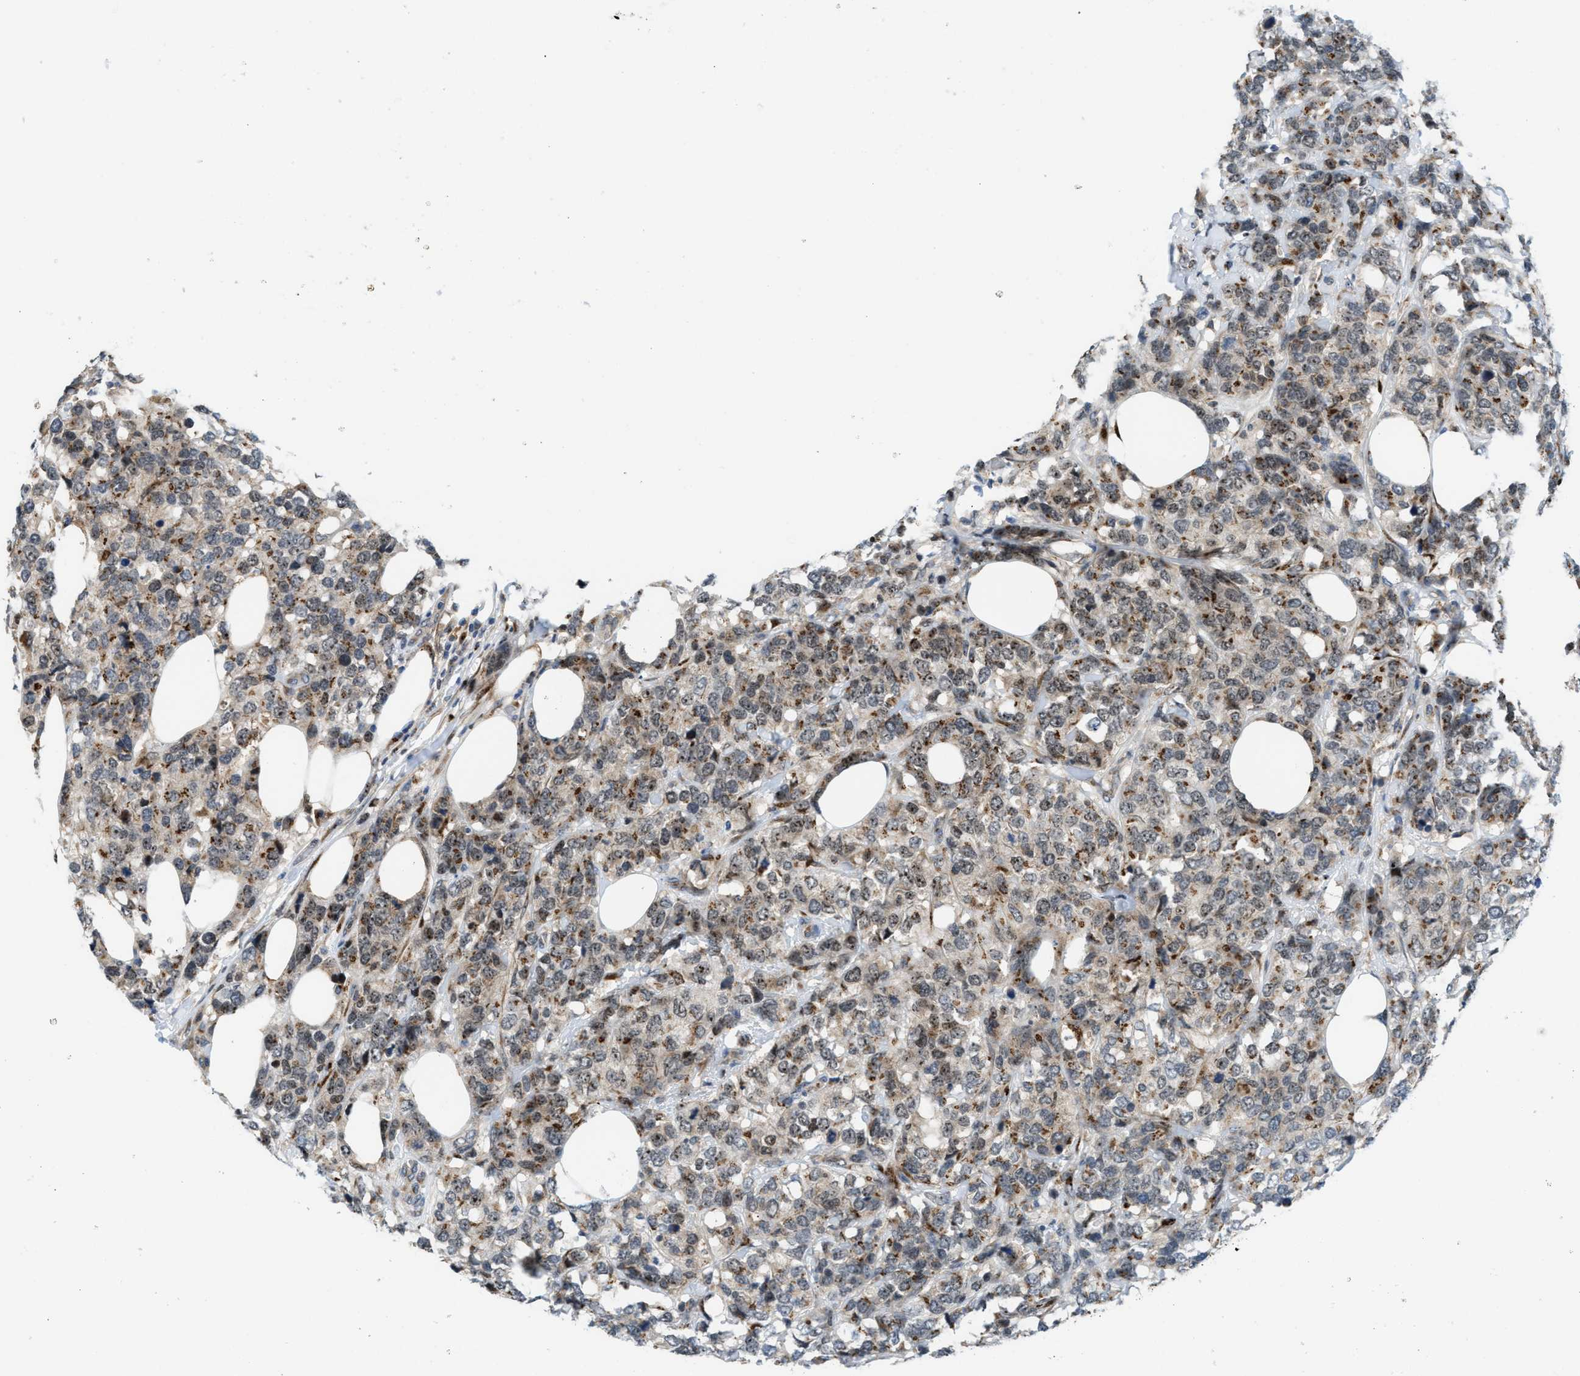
{"staining": {"intensity": "moderate", "quantity": ">75%", "location": "cytoplasmic/membranous"}, "tissue": "breast cancer", "cell_type": "Tumor cells", "image_type": "cancer", "snomed": [{"axis": "morphology", "description": "Lobular carcinoma"}, {"axis": "topography", "description": "Breast"}], "caption": "Immunohistochemical staining of human breast cancer (lobular carcinoma) shows medium levels of moderate cytoplasmic/membranous staining in about >75% of tumor cells.", "gene": "SLC38A10", "patient": {"sex": "female", "age": 59}}